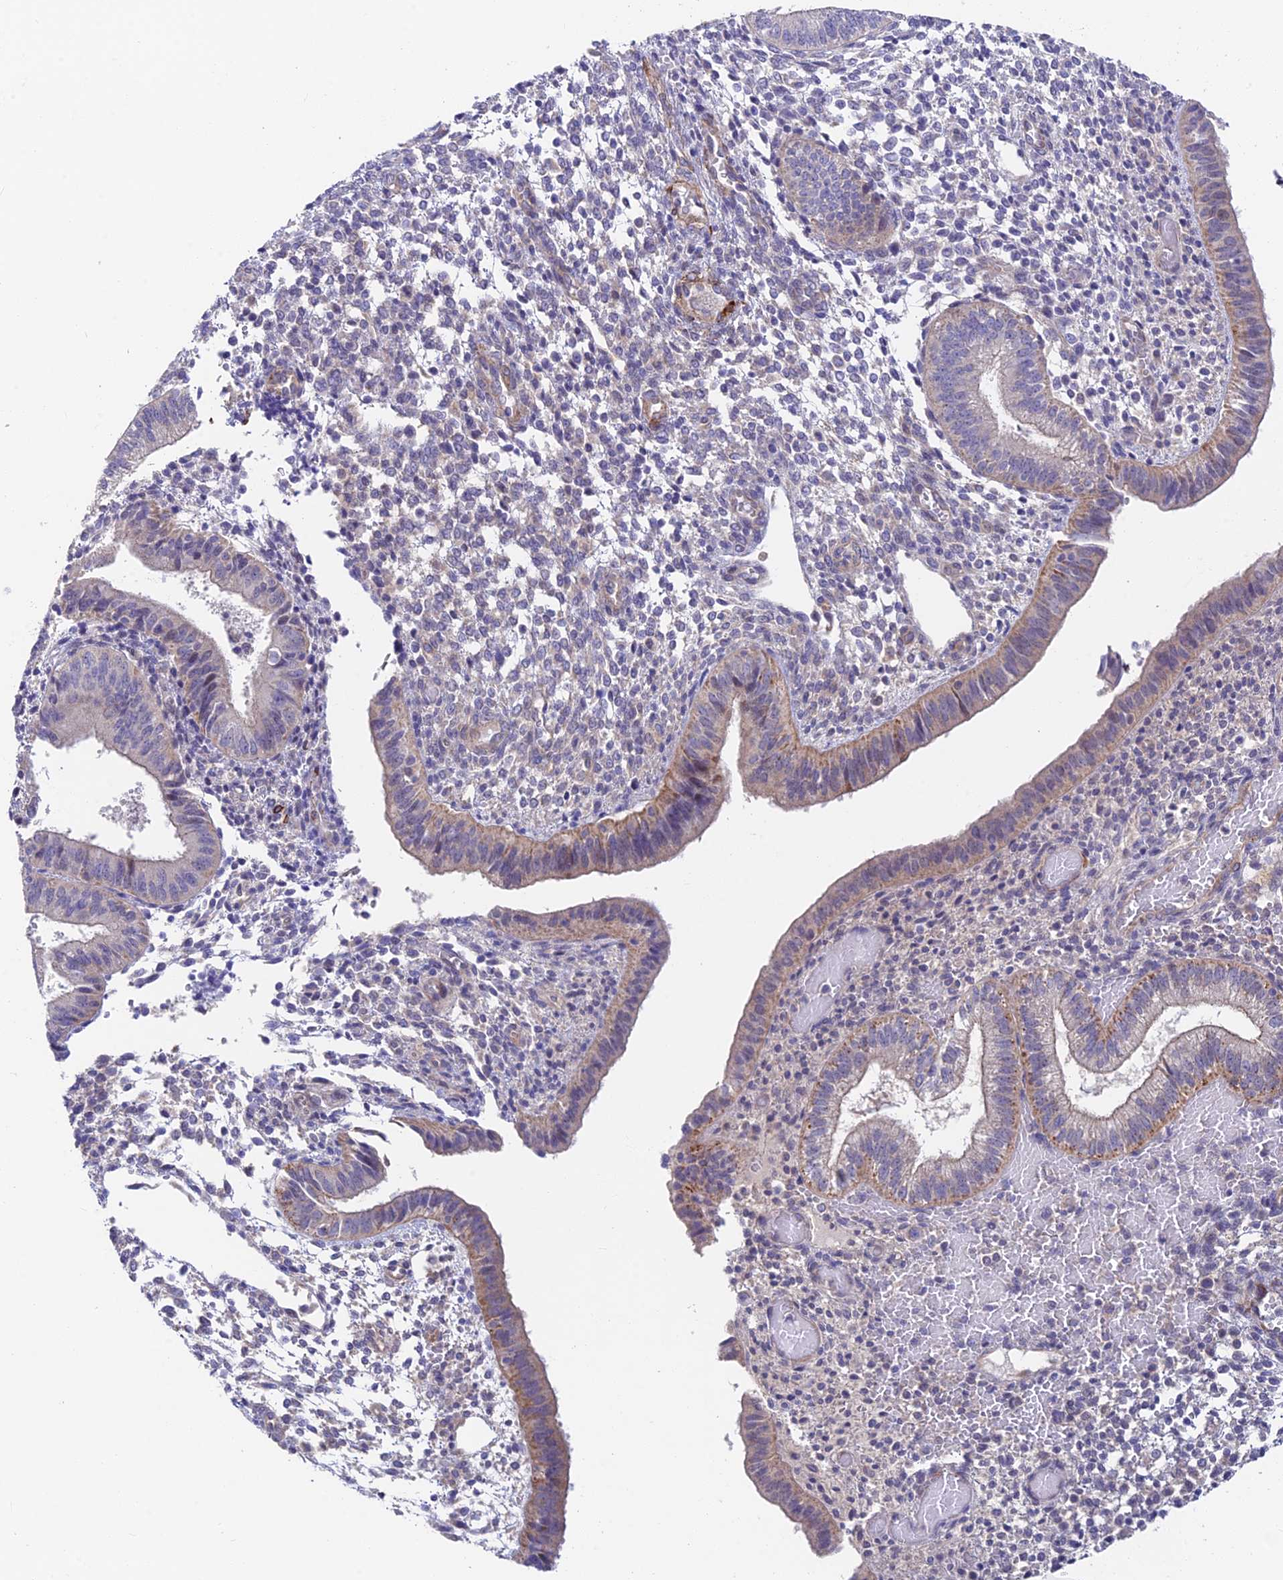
{"staining": {"intensity": "weak", "quantity": "<25%", "location": "cytoplasmic/membranous"}, "tissue": "endometrium", "cell_type": "Cells in endometrial stroma", "image_type": "normal", "snomed": [{"axis": "morphology", "description": "Normal tissue, NOS"}, {"axis": "topography", "description": "Endometrium"}], "caption": "IHC of unremarkable endometrium demonstrates no expression in cells in endometrial stroma.", "gene": "ANKRD50", "patient": {"sex": "female", "age": 34}}